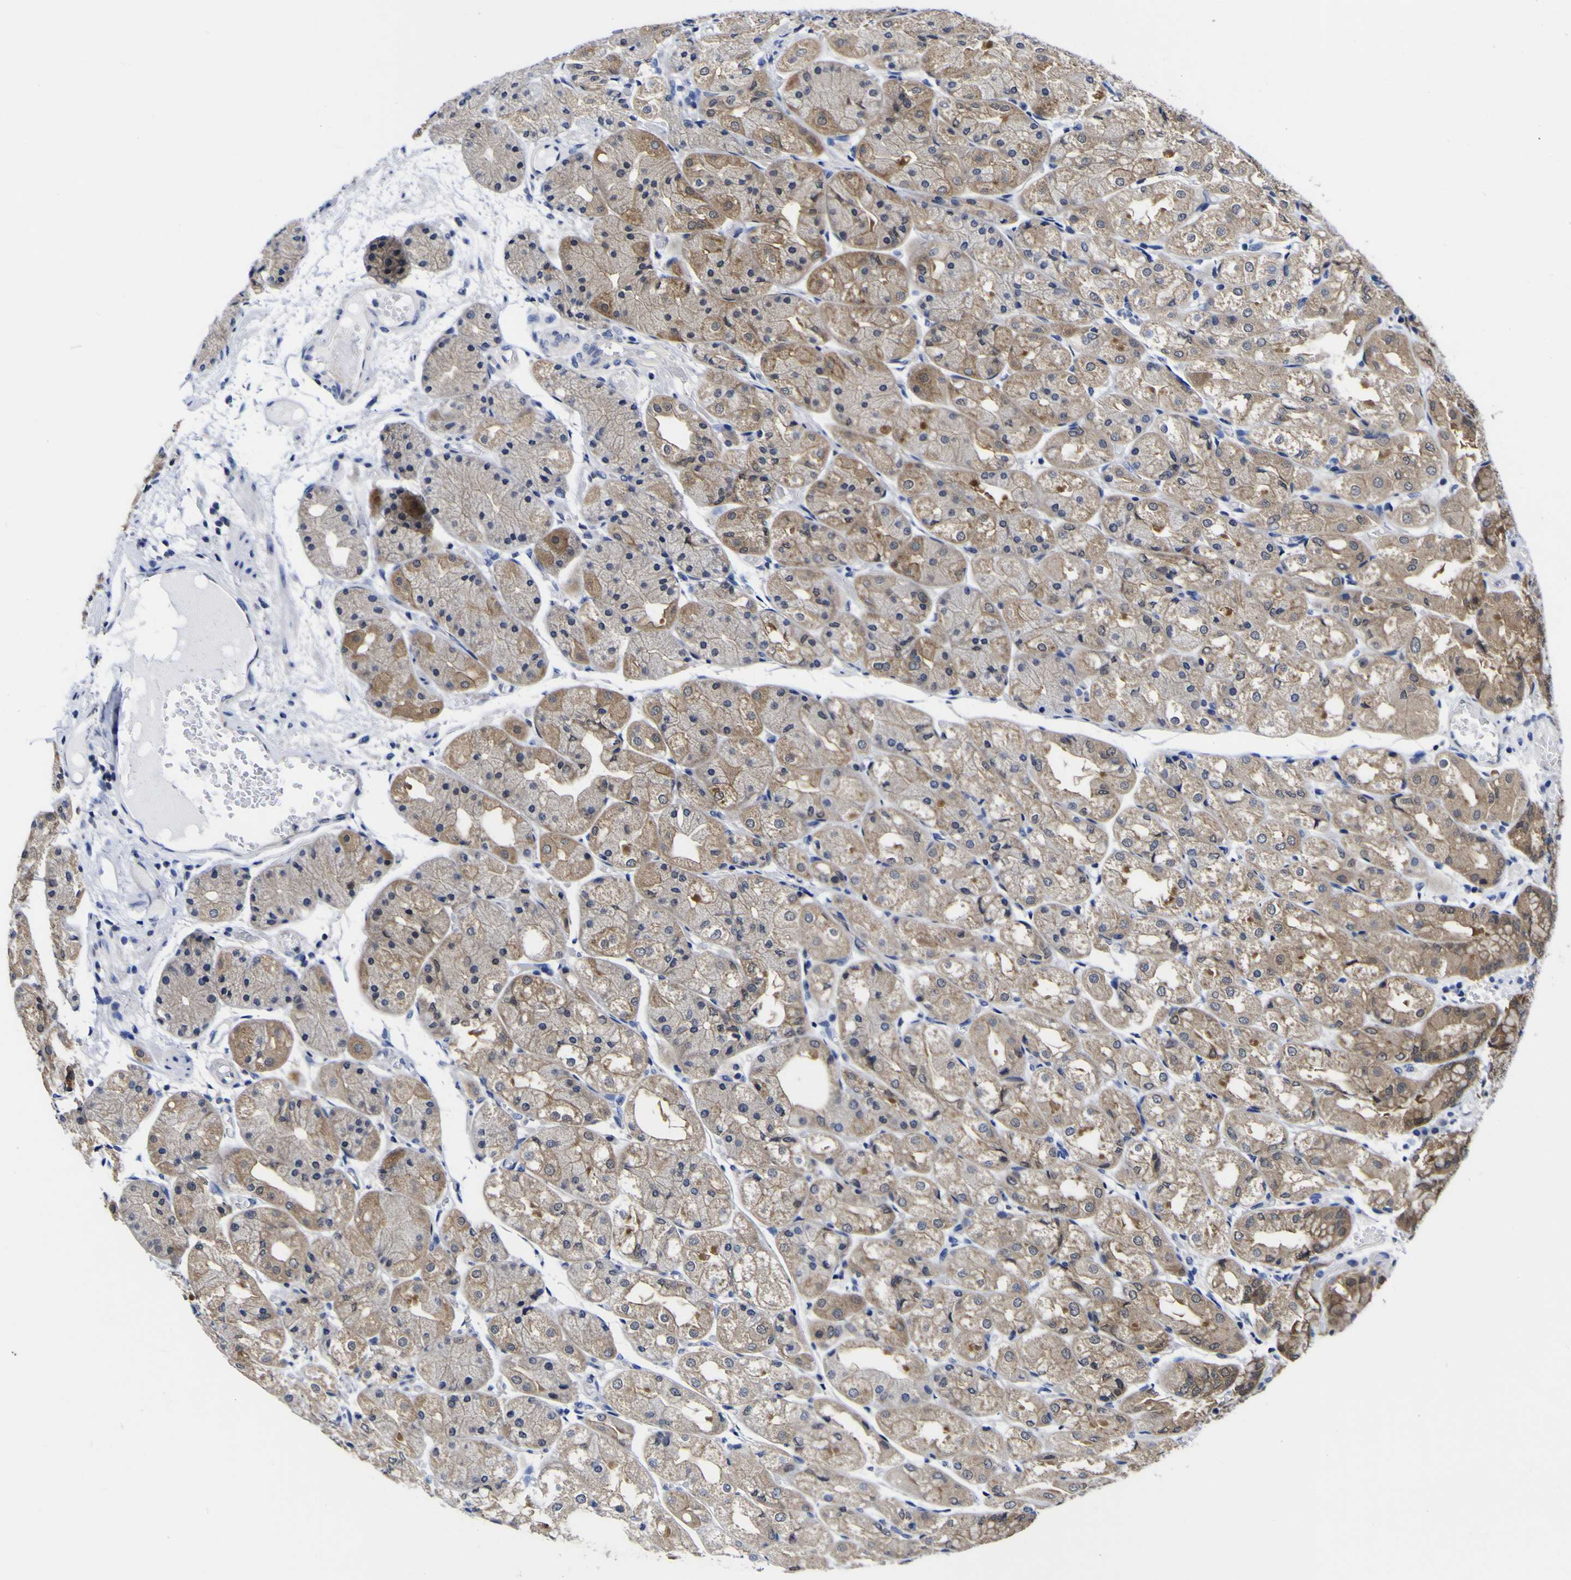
{"staining": {"intensity": "strong", "quantity": "25%-75%", "location": "cytoplasmic/membranous"}, "tissue": "stomach", "cell_type": "Glandular cells", "image_type": "normal", "snomed": [{"axis": "morphology", "description": "Normal tissue, NOS"}, {"axis": "topography", "description": "Stomach, upper"}], "caption": "Stomach stained for a protein (brown) shows strong cytoplasmic/membranous positive staining in approximately 25%-75% of glandular cells.", "gene": "CASP6", "patient": {"sex": "male", "age": 72}}